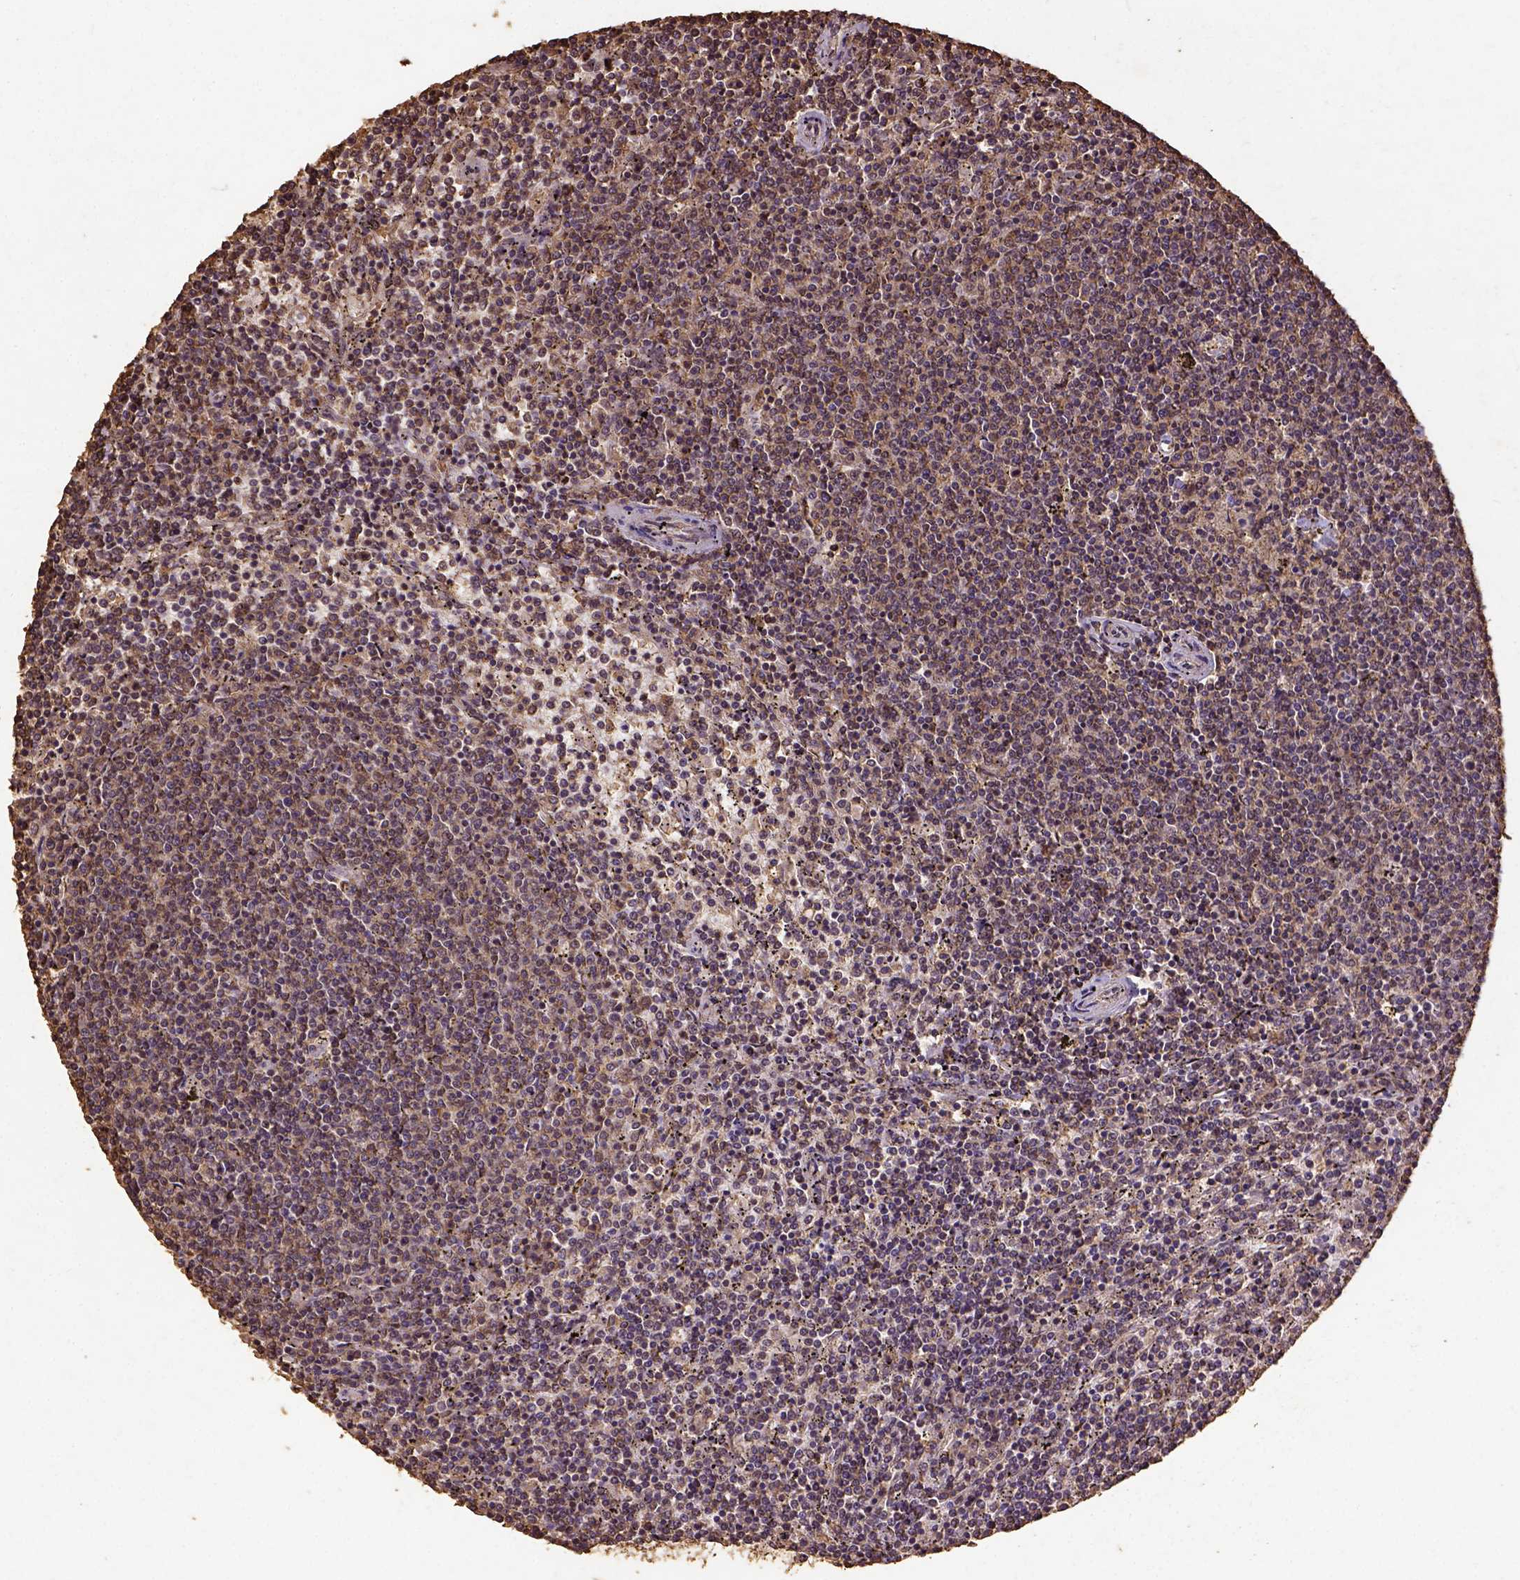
{"staining": {"intensity": "moderate", "quantity": "25%-75%", "location": "cytoplasmic/membranous,nuclear"}, "tissue": "lymphoma", "cell_type": "Tumor cells", "image_type": "cancer", "snomed": [{"axis": "morphology", "description": "Malignant lymphoma, non-Hodgkin's type, Low grade"}, {"axis": "topography", "description": "Spleen"}], "caption": "Lymphoma tissue reveals moderate cytoplasmic/membranous and nuclear positivity in approximately 25%-75% of tumor cells", "gene": "NACC1", "patient": {"sex": "female", "age": 50}}